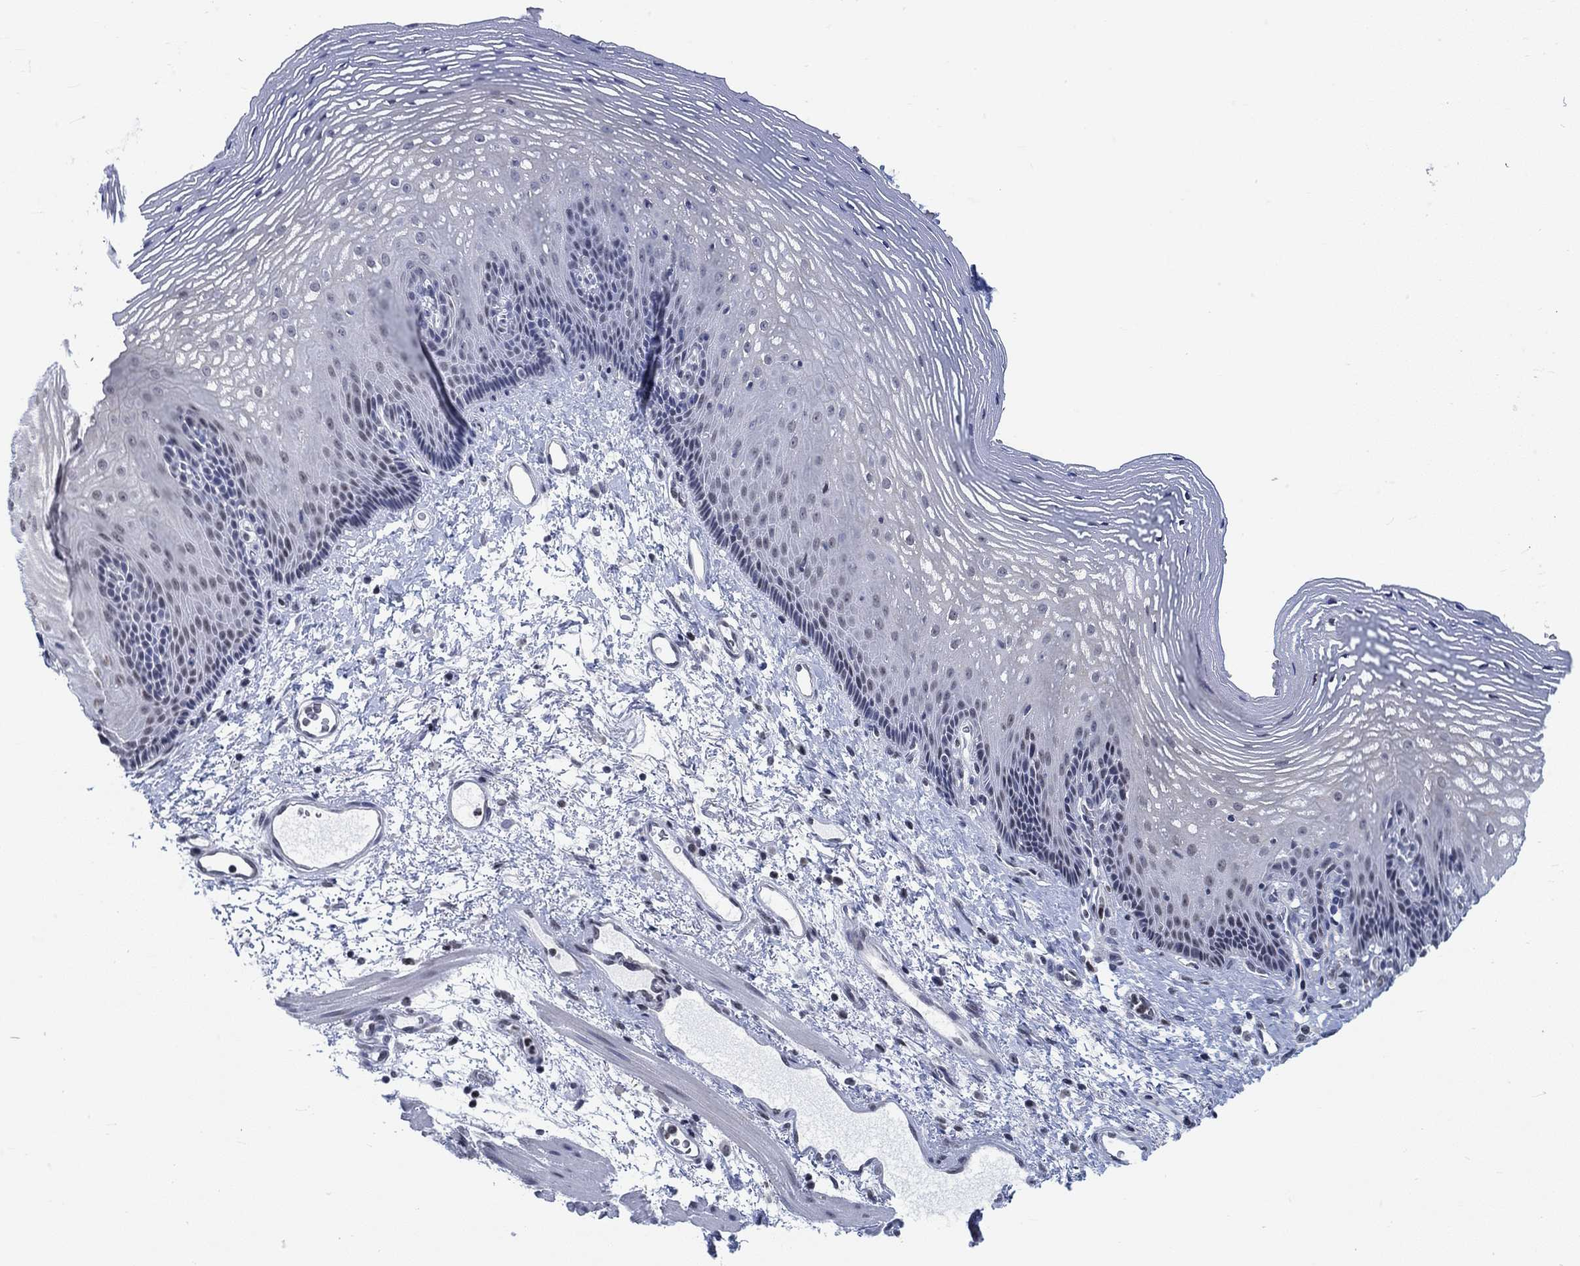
{"staining": {"intensity": "negative", "quantity": "none", "location": "none"}, "tissue": "esophagus", "cell_type": "Squamous epithelial cells", "image_type": "normal", "snomed": [{"axis": "morphology", "description": "Normal tissue, NOS"}, {"axis": "topography", "description": "Esophagus"}], "caption": "This is a image of IHC staining of benign esophagus, which shows no expression in squamous epithelial cells.", "gene": "KCNH8", "patient": {"sex": "male", "age": 76}}